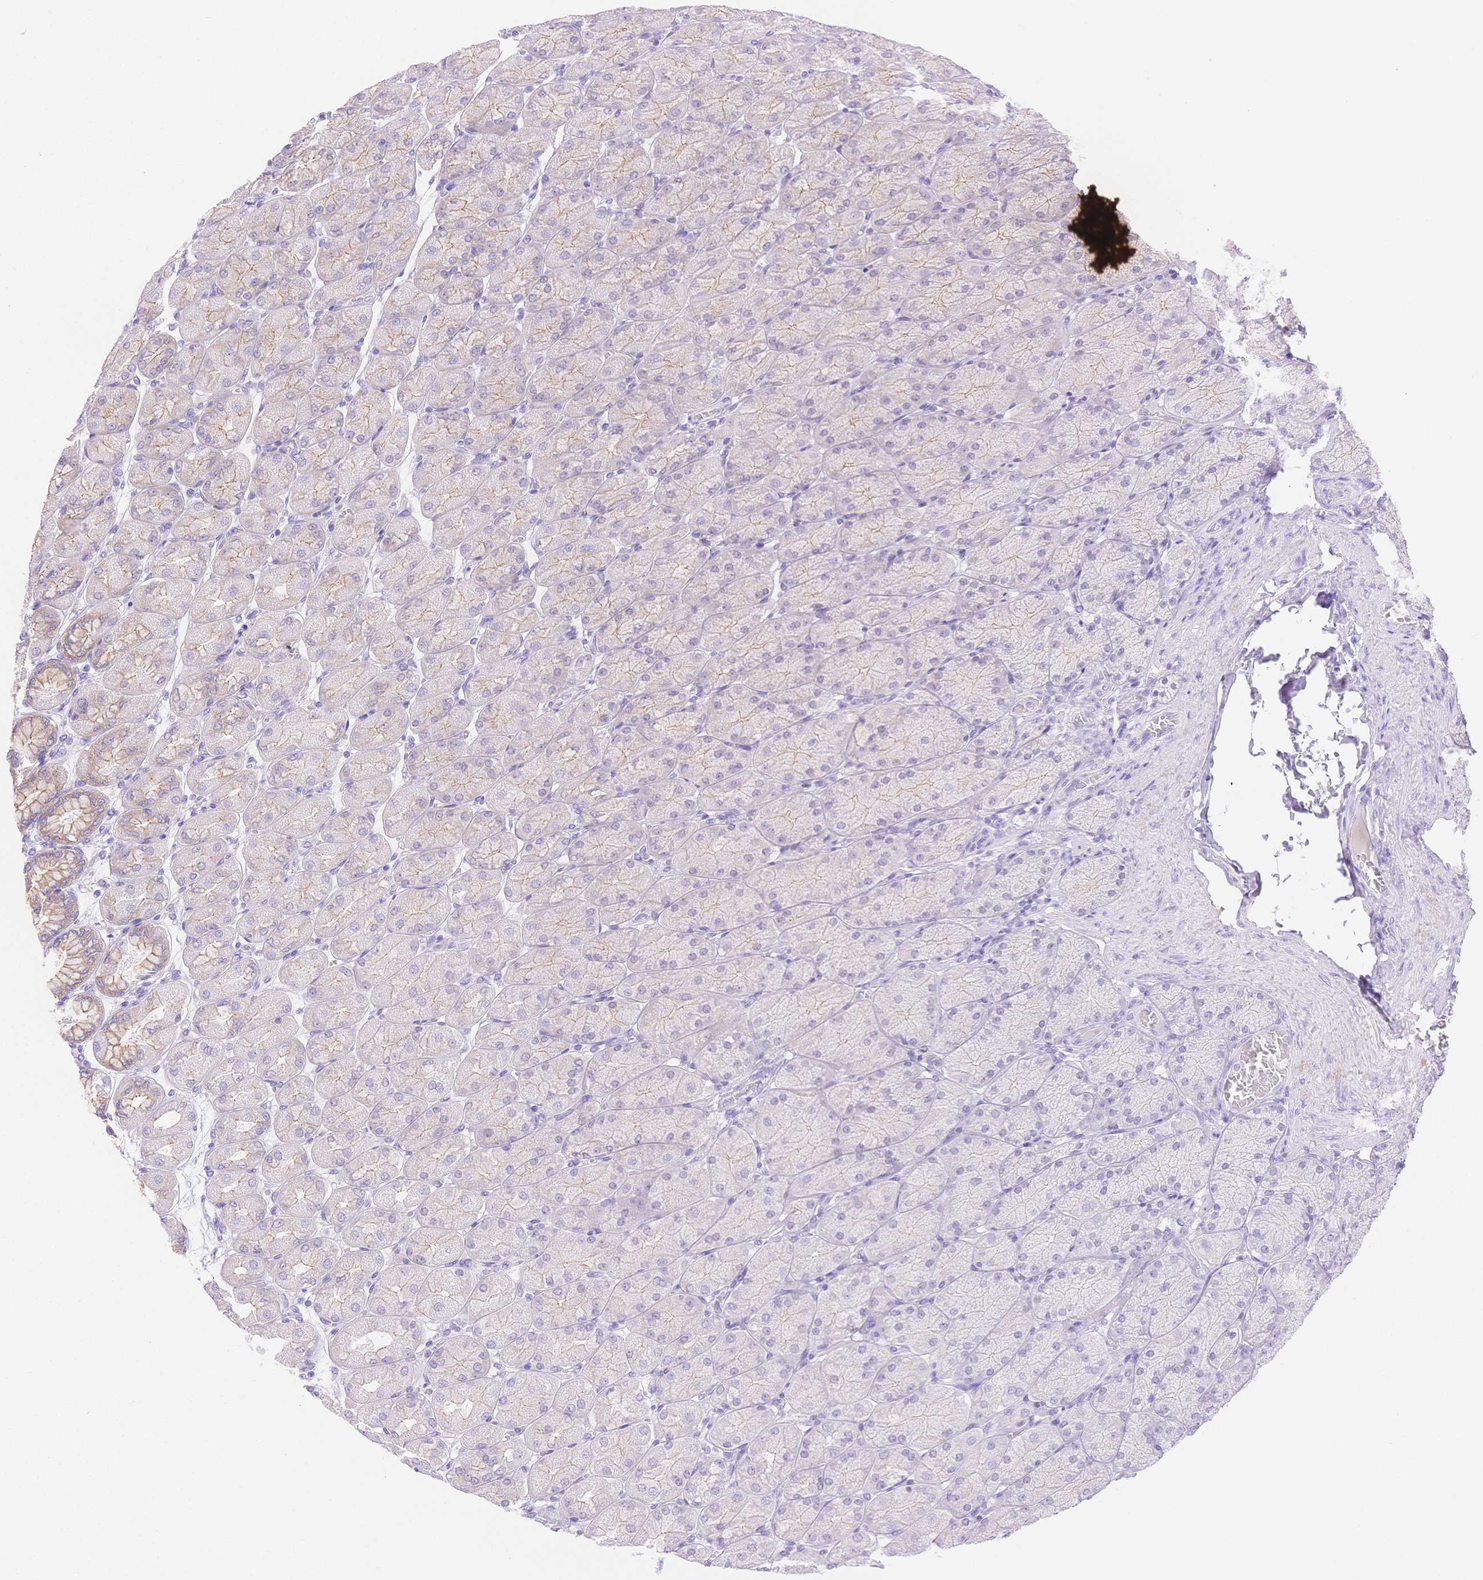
{"staining": {"intensity": "weak", "quantity": "<25%", "location": "cytoplasmic/membranous"}, "tissue": "stomach", "cell_type": "Glandular cells", "image_type": "normal", "snomed": [{"axis": "morphology", "description": "Normal tissue, NOS"}, {"axis": "topography", "description": "Stomach, upper"}], "caption": "Photomicrograph shows no significant protein expression in glandular cells of normal stomach.", "gene": "WDR54", "patient": {"sex": "female", "age": 56}}